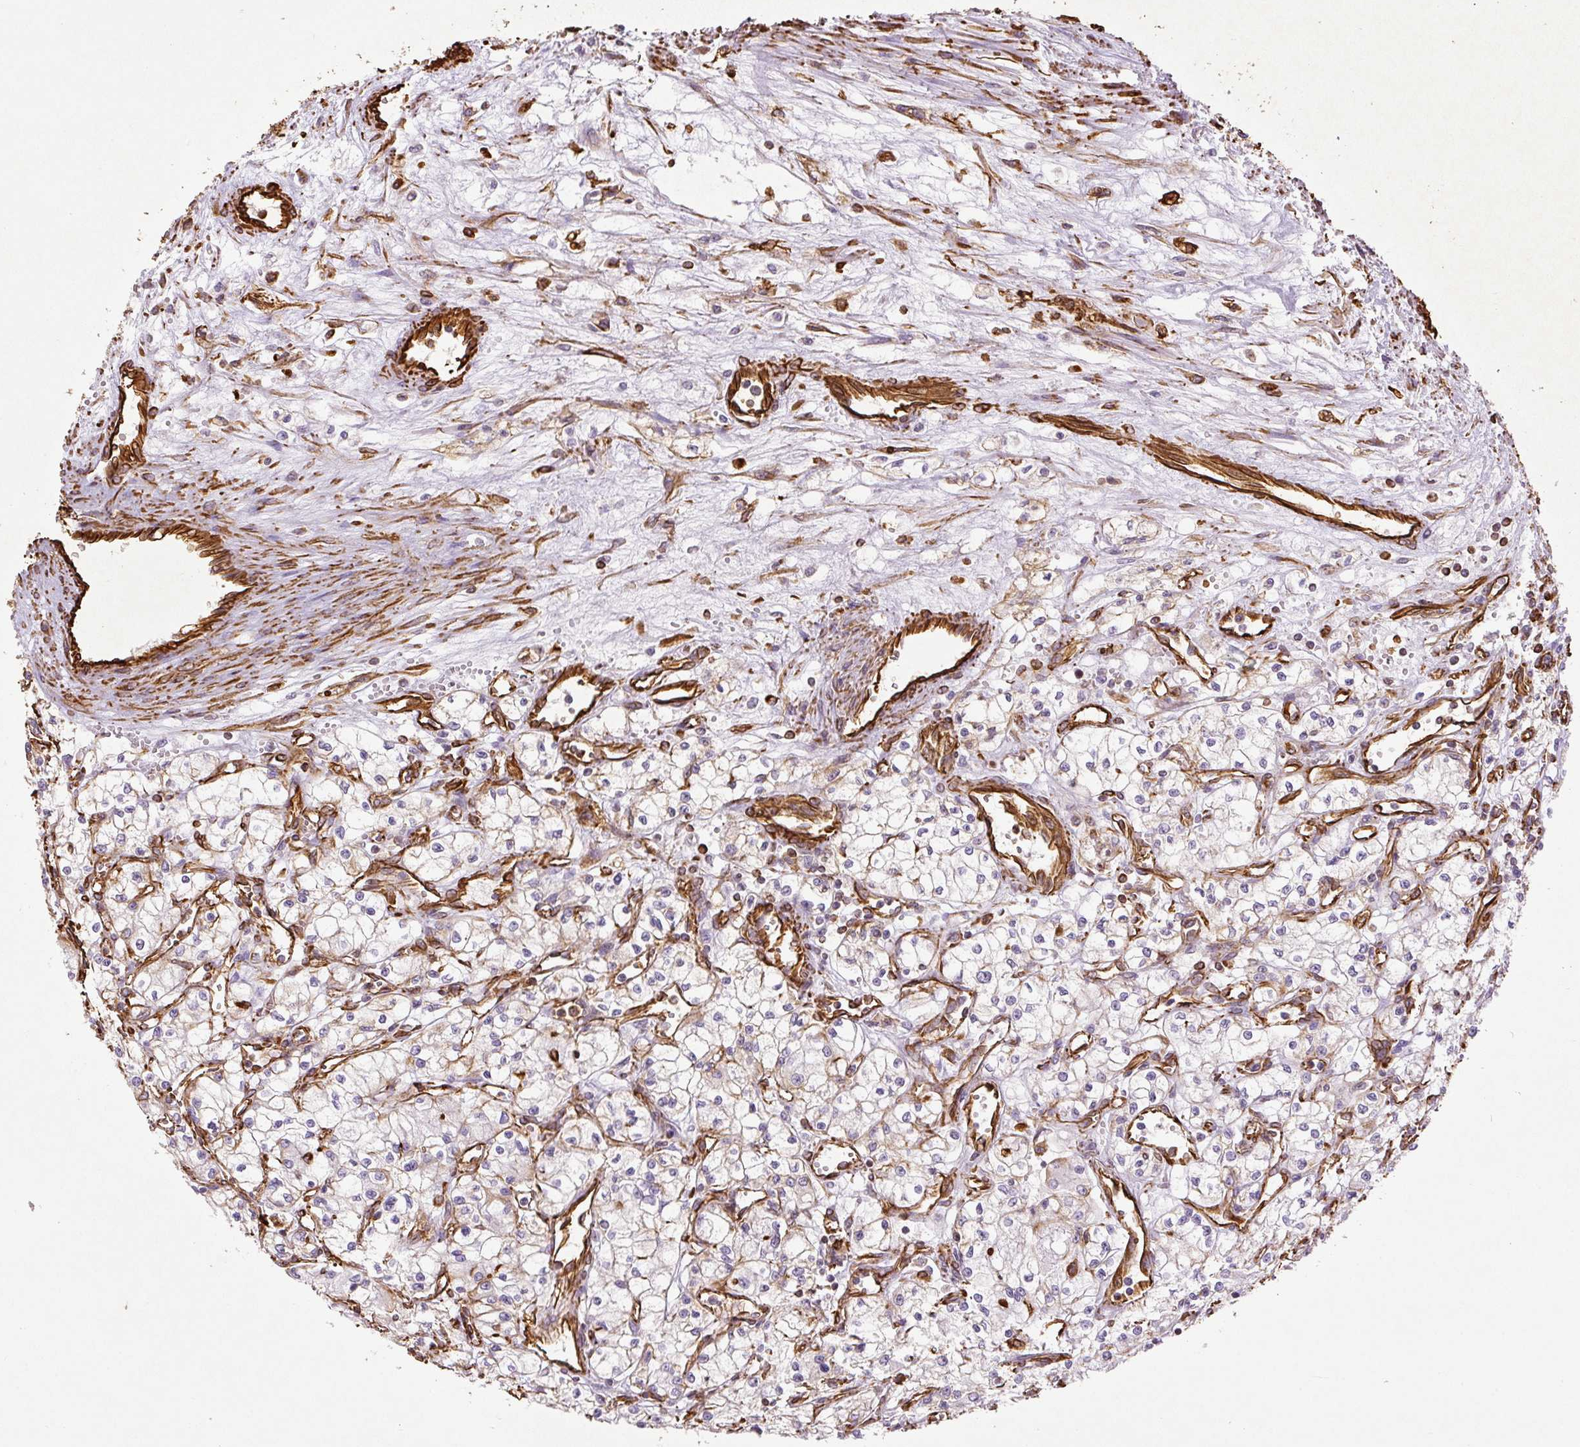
{"staining": {"intensity": "negative", "quantity": "none", "location": "none"}, "tissue": "renal cancer", "cell_type": "Tumor cells", "image_type": "cancer", "snomed": [{"axis": "morphology", "description": "Adenocarcinoma, NOS"}, {"axis": "topography", "description": "Kidney"}], "caption": "Tumor cells are negative for brown protein staining in renal cancer.", "gene": "VIM", "patient": {"sex": "male", "age": 59}}